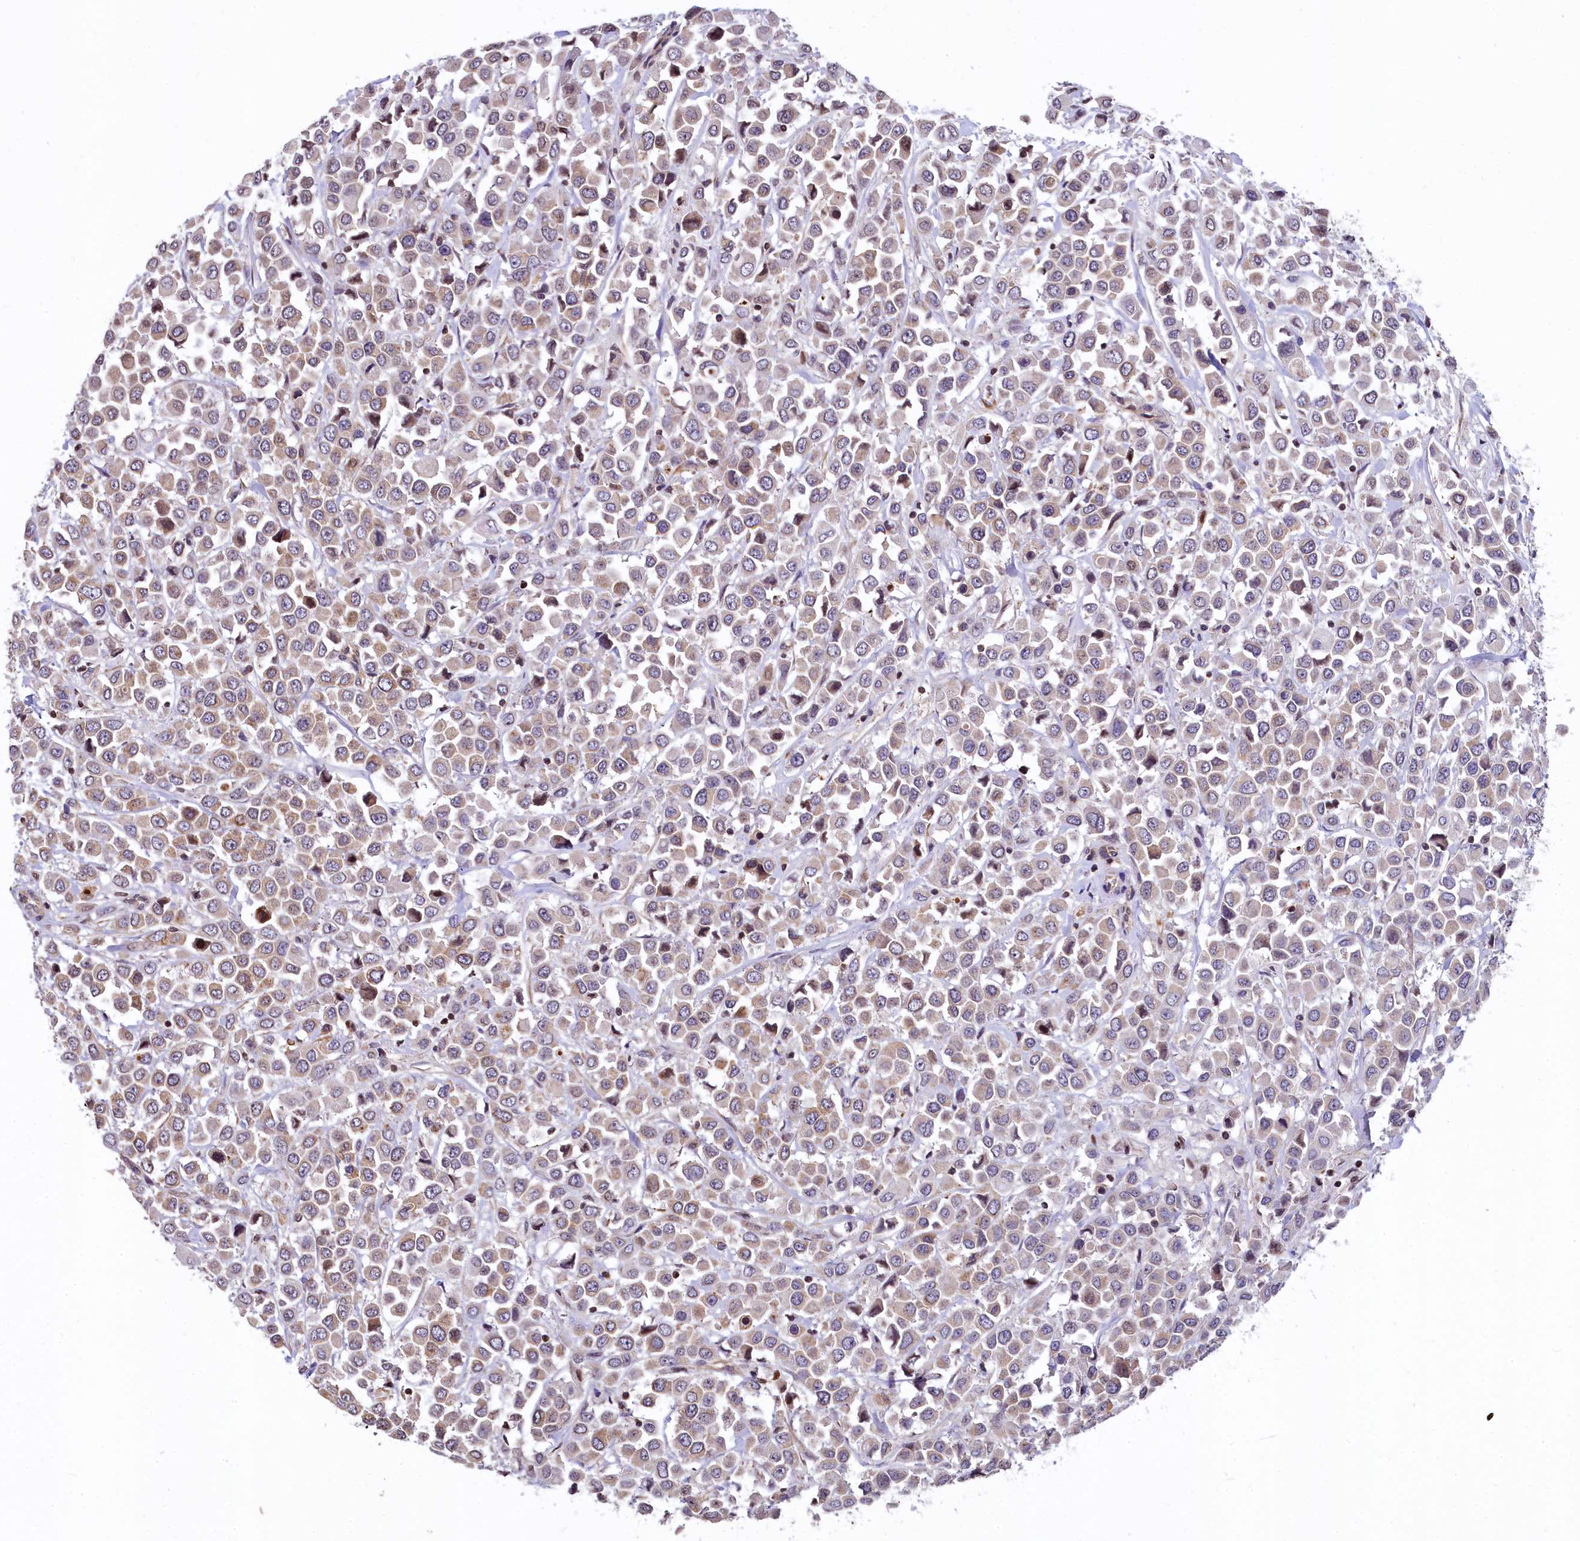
{"staining": {"intensity": "weak", "quantity": ">75%", "location": "cytoplasmic/membranous"}, "tissue": "breast cancer", "cell_type": "Tumor cells", "image_type": "cancer", "snomed": [{"axis": "morphology", "description": "Duct carcinoma"}, {"axis": "topography", "description": "Breast"}], "caption": "Tumor cells reveal low levels of weak cytoplasmic/membranous positivity in approximately >75% of cells in breast cancer (intraductal carcinoma). (DAB (3,3'-diaminobenzidine) IHC with brightfield microscopy, high magnification).", "gene": "ZNF2", "patient": {"sex": "female", "age": 61}}